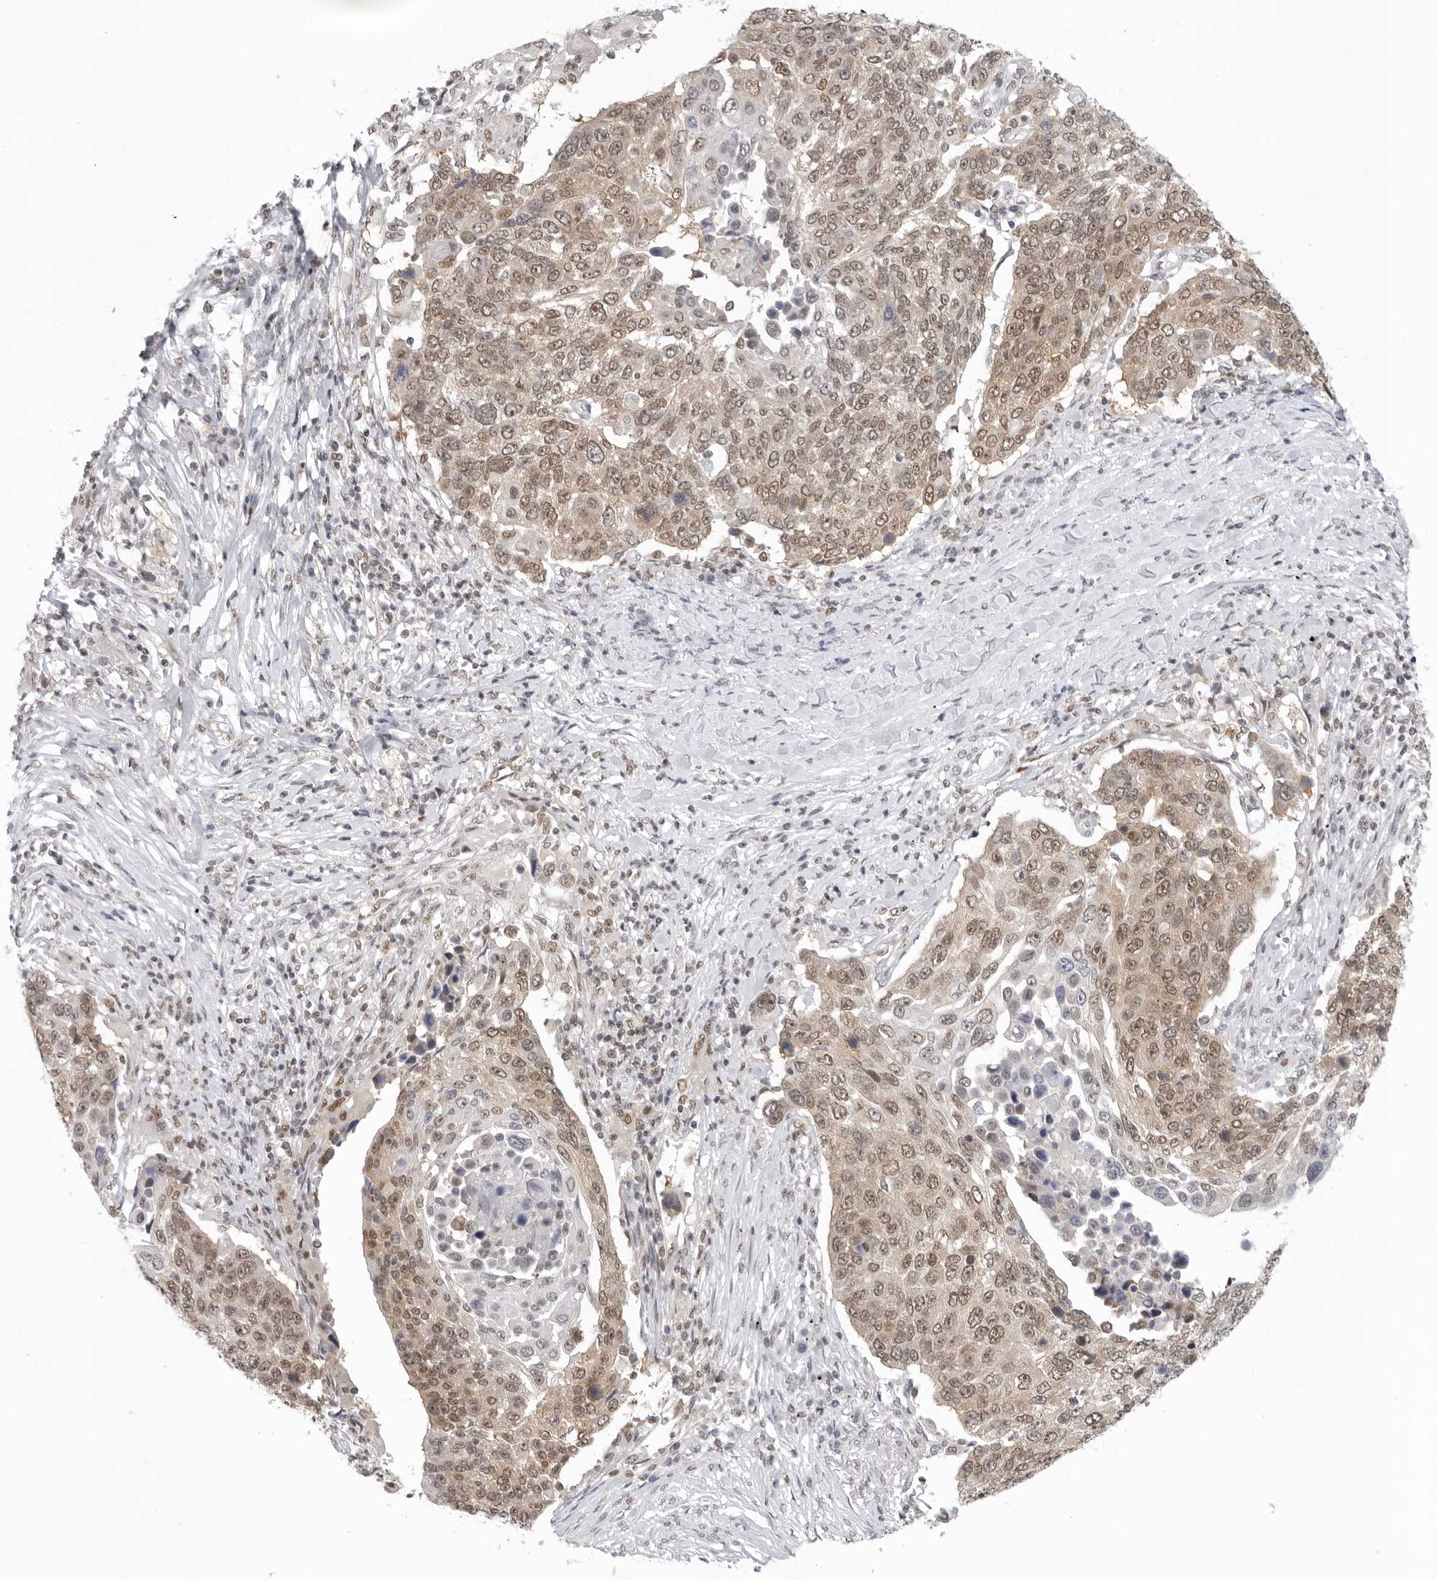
{"staining": {"intensity": "moderate", "quantity": ">75%", "location": "cytoplasmic/membranous,nuclear"}, "tissue": "lung cancer", "cell_type": "Tumor cells", "image_type": "cancer", "snomed": [{"axis": "morphology", "description": "Squamous cell carcinoma, NOS"}, {"axis": "topography", "description": "Lung"}], "caption": "Immunohistochemical staining of lung squamous cell carcinoma reveals medium levels of moderate cytoplasmic/membranous and nuclear protein staining in about >75% of tumor cells. (DAB IHC, brown staining for protein, blue staining for nuclei).", "gene": "RPA2", "patient": {"sex": "male", "age": 66}}